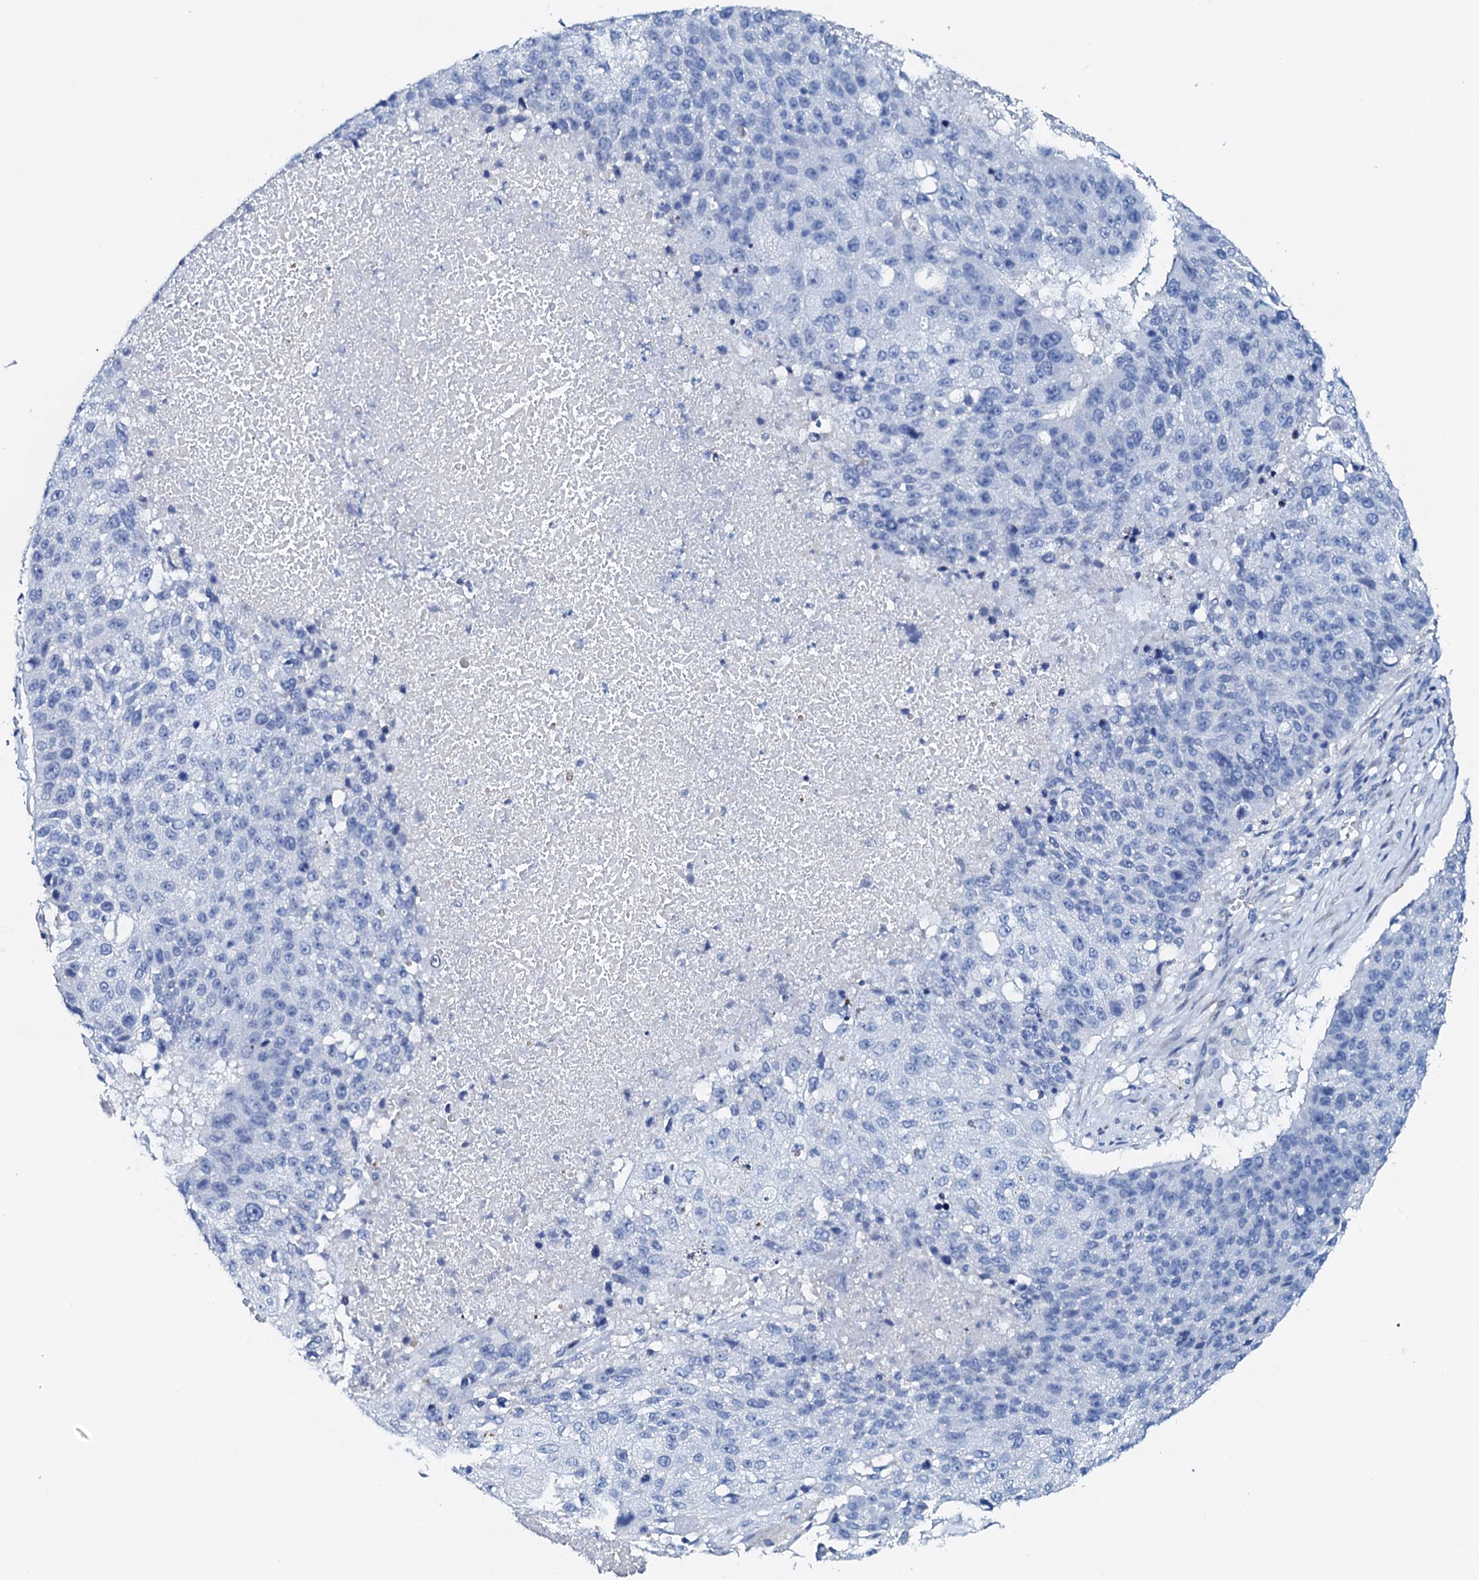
{"staining": {"intensity": "negative", "quantity": "none", "location": "none"}, "tissue": "lung cancer", "cell_type": "Tumor cells", "image_type": "cancer", "snomed": [{"axis": "morphology", "description": "Squamous cell carcinoma, NOS"}, {"axis": "topography", "description": "Lung"}], "caption": "Tumor cells show no significant staining in squamous cell carcinoma (lung).", "gene": "AMER2", "patient": {"sex": "male", "age": 61}}